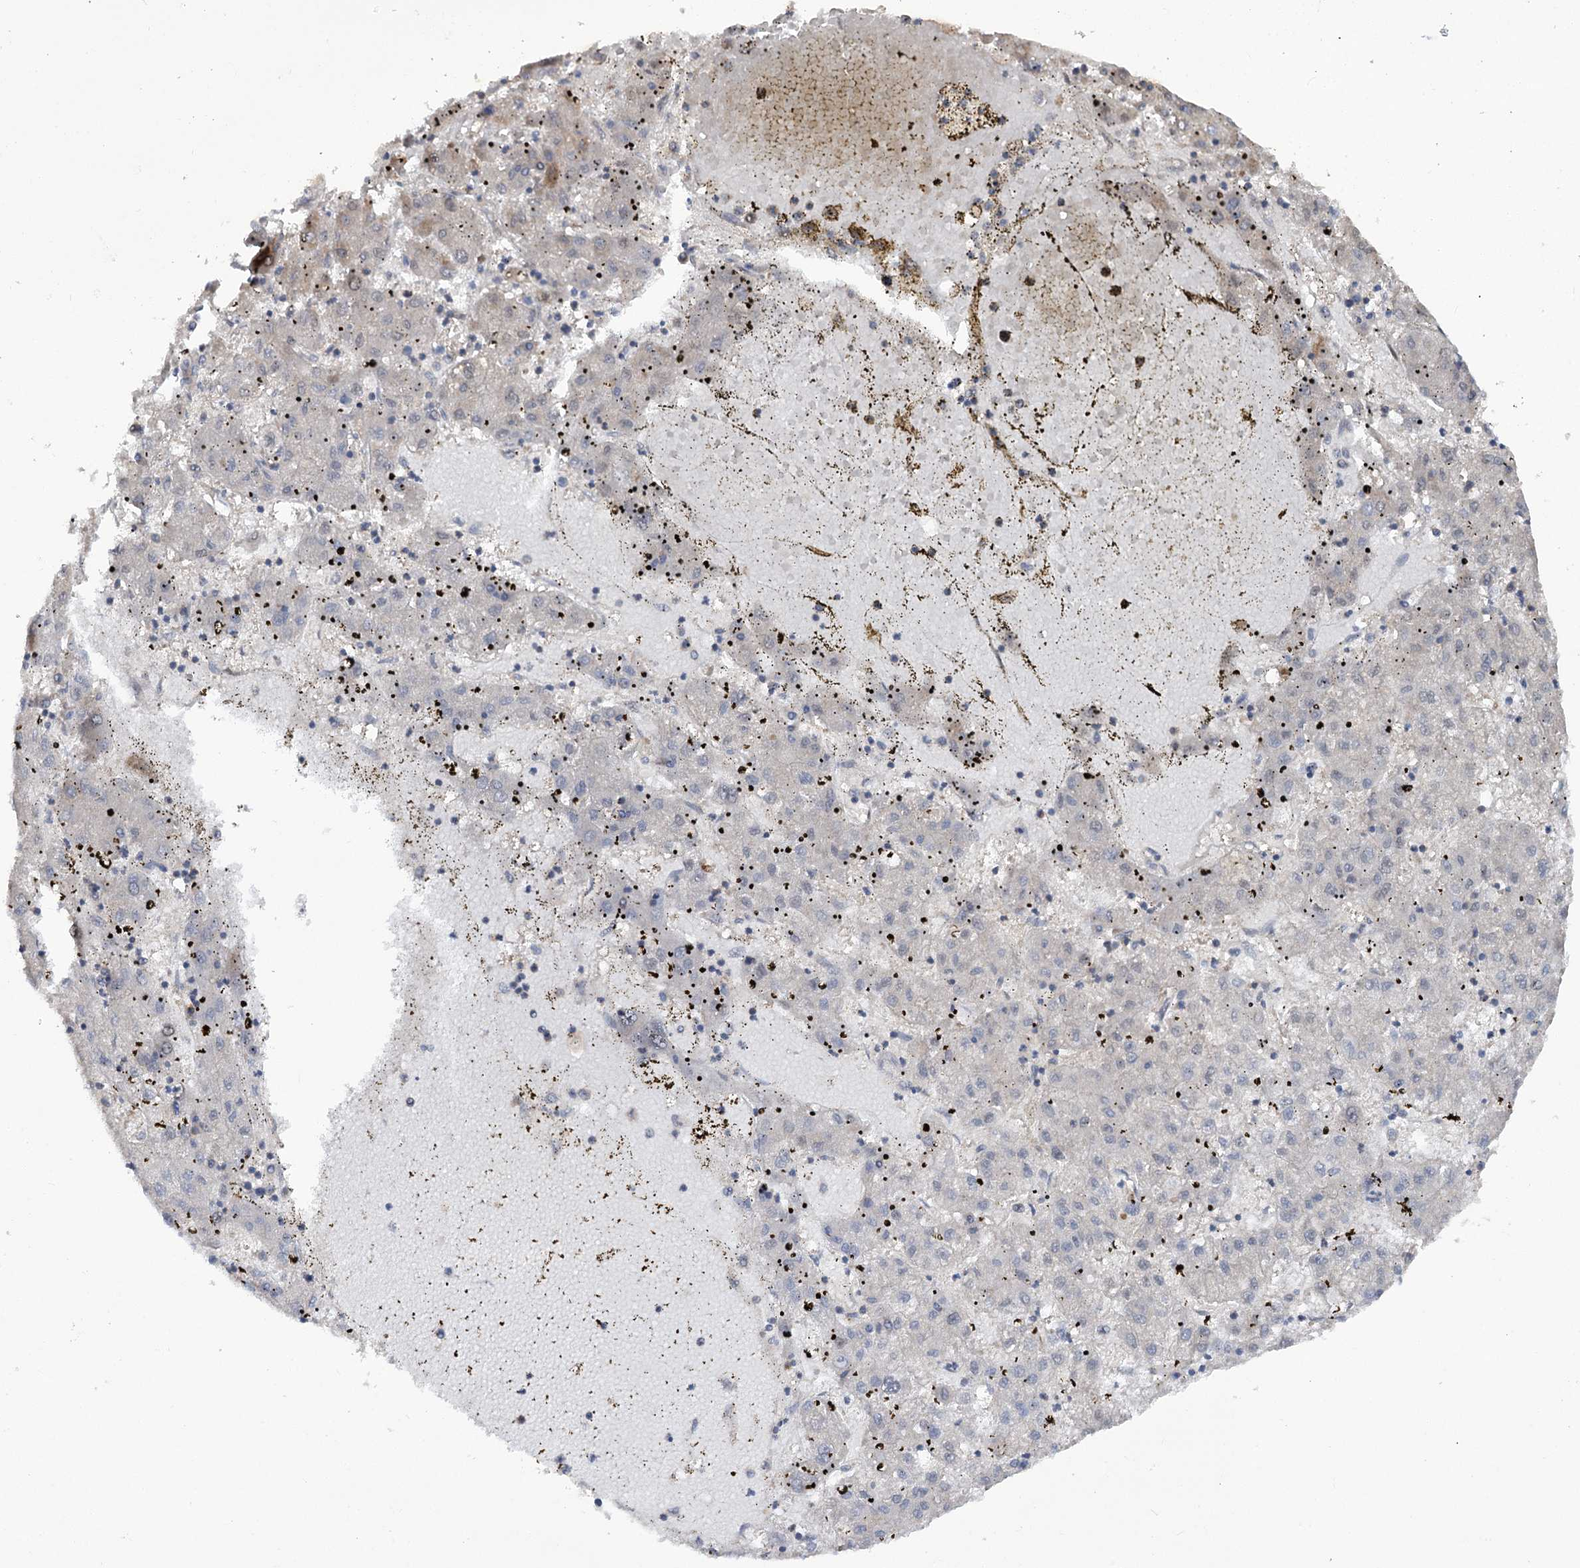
{"staining": {"intensity": "negative", "quantity": "none", "location": "none"}, "tissue": "liver cancer", "cell_type": "Tumor cells", "image_type": "cancer", "snomed": [{"axis": "morphology", "description": "Carcinoma, Hepatocellular, NOS"}, {"axis": "topography", "description": "Liver"}], "caption": "Photomicrograph shows no significant protein positivity in tumor cells of liver hepatocellular carcinoma. (Brightfield microscopy of DAB (3,3'-diaminobenzidine) immunohistochemistry at high magnification).", "gene": "STX6", "patient": {"sex": "male", "age": 72}}